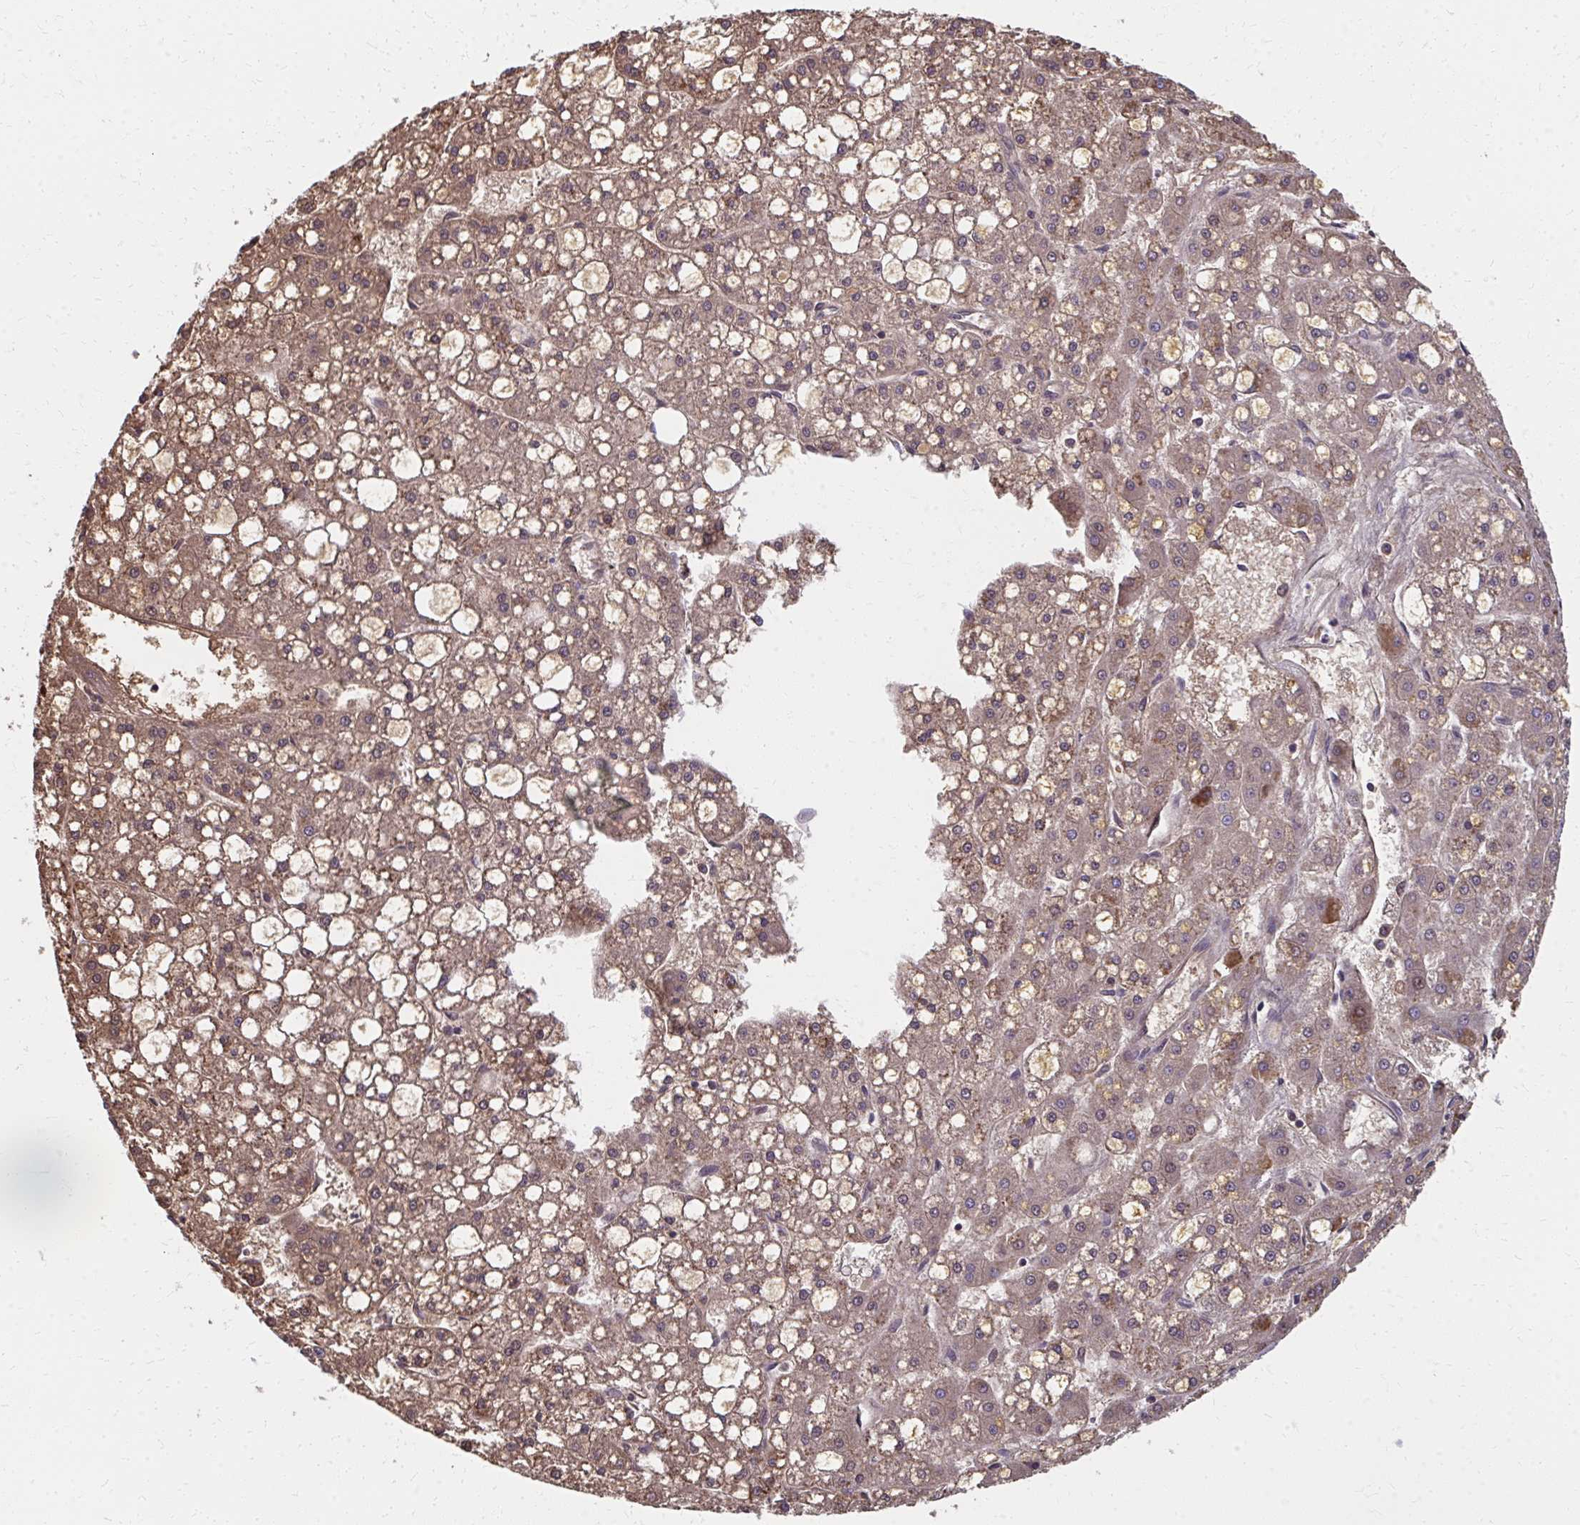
{"staining": {"intensity": "moderate", "quantity": ">75%", "location": "cytoplasmic/membranous"}, "tissue": "liver cancer", "cell_type": "Tumor cells", "image_type": "cancer", "snomed": [{"axis": "morphology", "description": "Carcinoma, Hepatocellular, NOS"}, {"axis": "topography", "description": "Liver"}], "caption": "Tumor cells reveal moderate cytoplasmic/membranous expression in about >75% of cells in hepatocellular carcinoma (liver).", "gene": "IL37", "patient": {"sex": "male", "age": 67}}